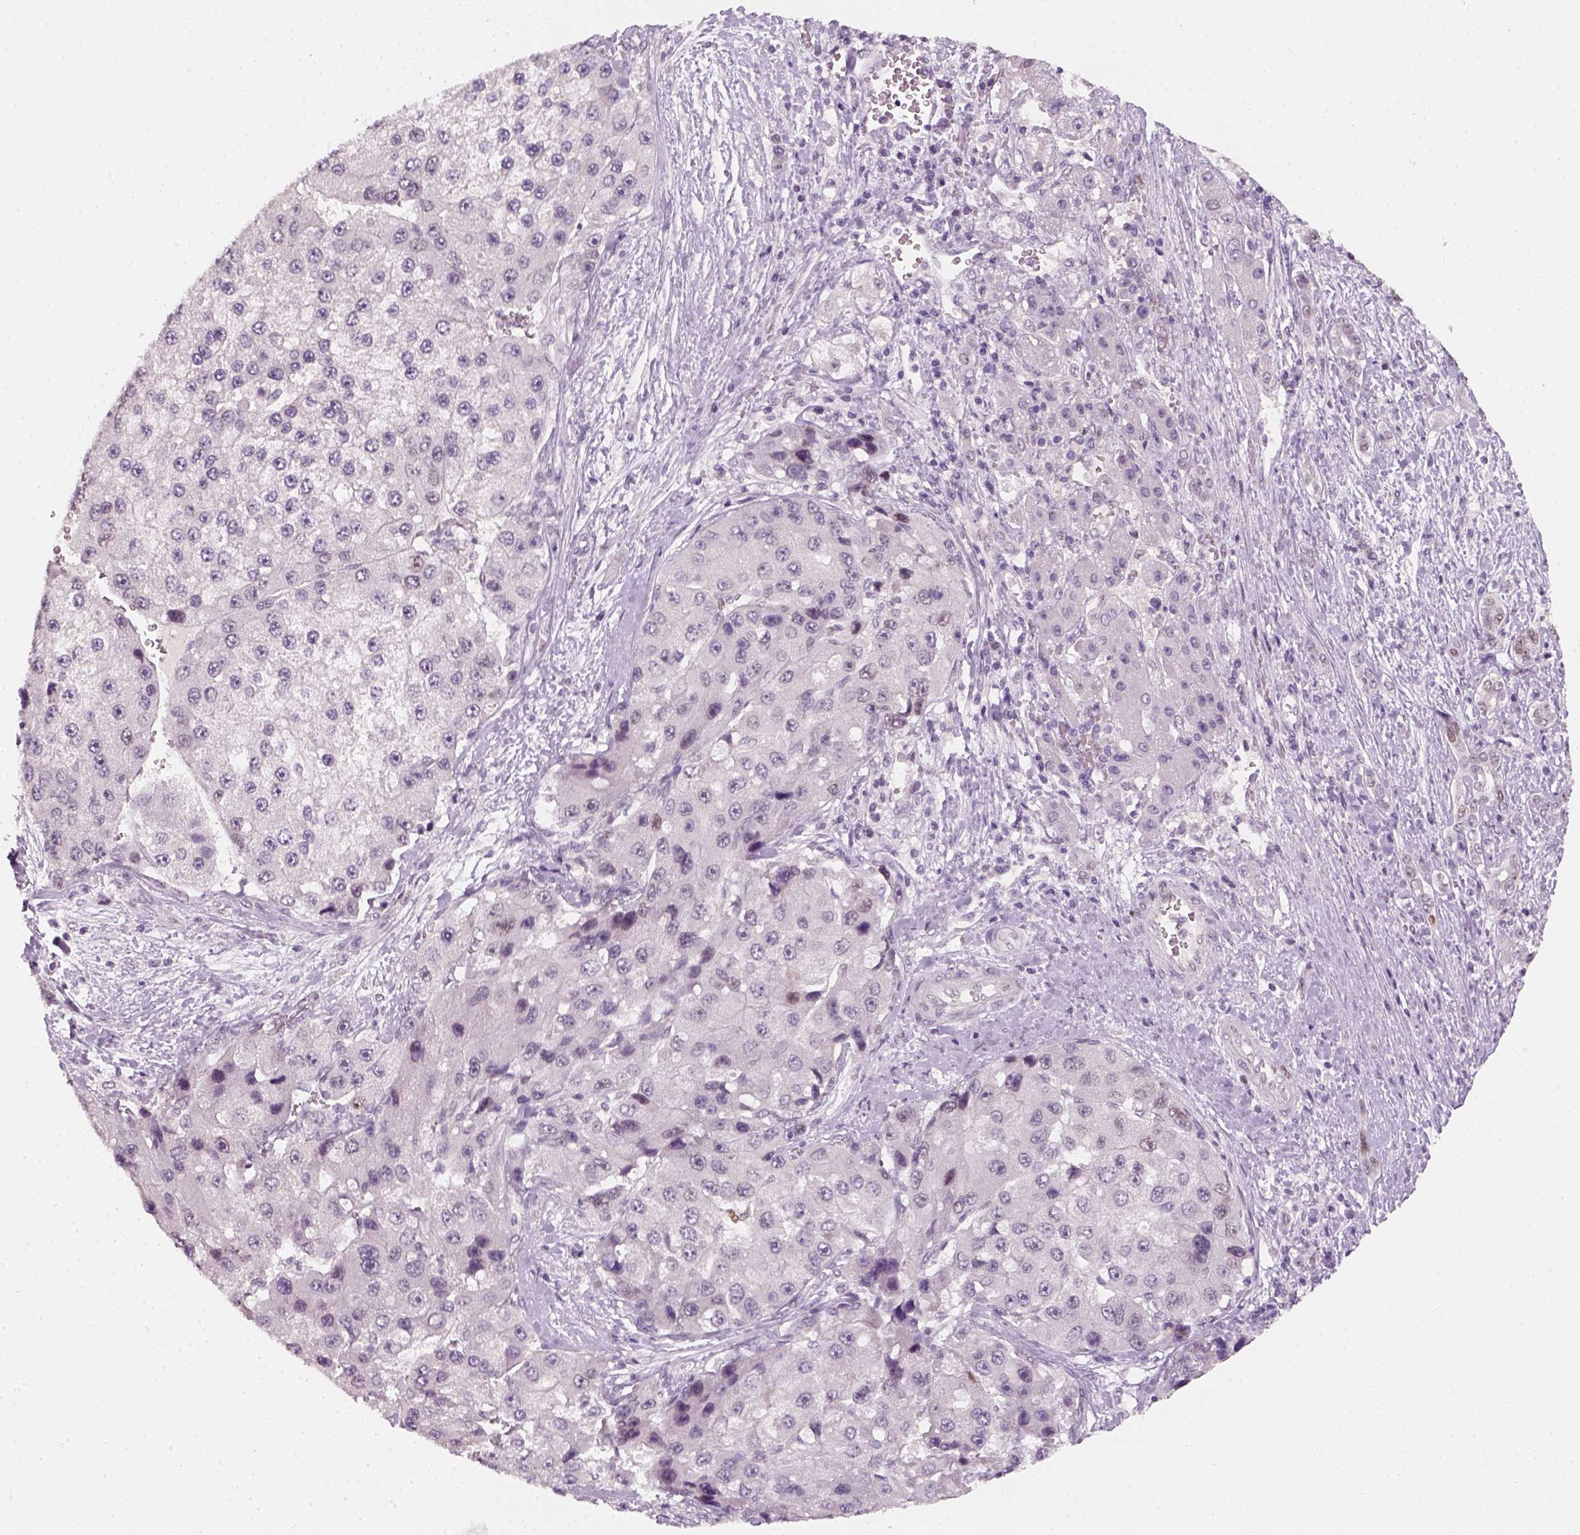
{"staining": {"intensity": "negative", "quantity": "none", "location": "none"}, "tissue": "liver cancer", "cell_type": "Tumor cells", "image_type": "cancer", "snomed": [{"axis": "morphology", "description": "Carcinoma, Hepatocellular, NOS"}, {"axis": "topography", "description": "Liver"}], "caption": "This is an IHC micrograph of human liver hepatocellular carcinoma. There is no expression in tumor cells.", "gene": "TP53", "patient": {"sex": "female", "age": 73}}